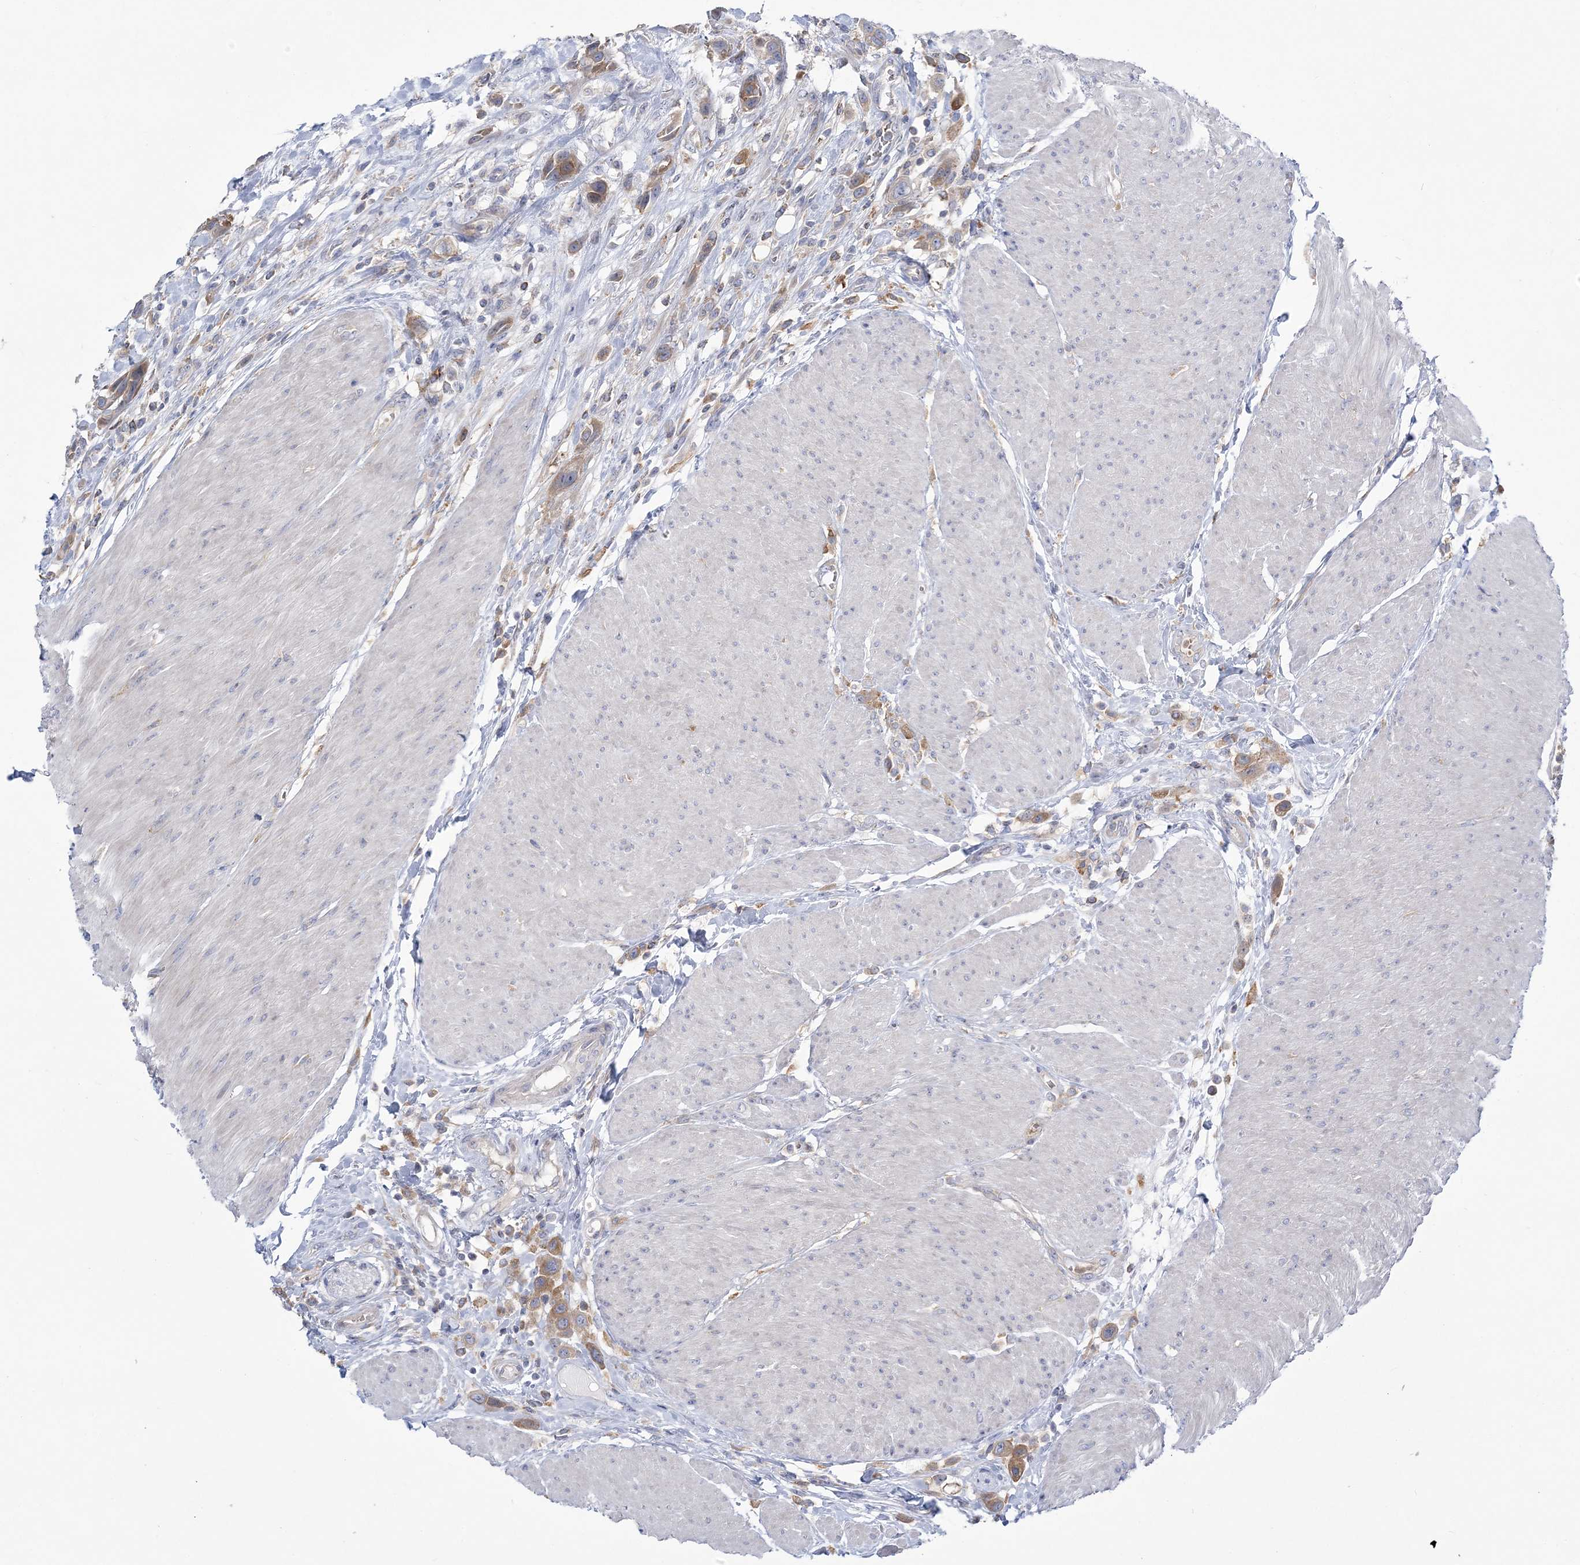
{"staining": {"intensity": "moderate", "quantity": ">75%", "location": "cytoplasmic/membranous"}, "tissue": "urothelial cancer", "cell_type": "Tumor cells", "image_type": "cancer", "snomed": [{"axis": "morphology", "description": "Urothelial carcinoma, High grade"}, {"axis": "topography", "description": "Urinary bladder"}], "caption": "A micrograph showing moderate cytoplasmic/membranous positivity in approximately >75% of tumor cells in urothelial carcinoma (high-grade), as visualized by brown immunohistochemical staining.", "gene": "ATP11B", "patient": {"sex": "male", "age": 50}}